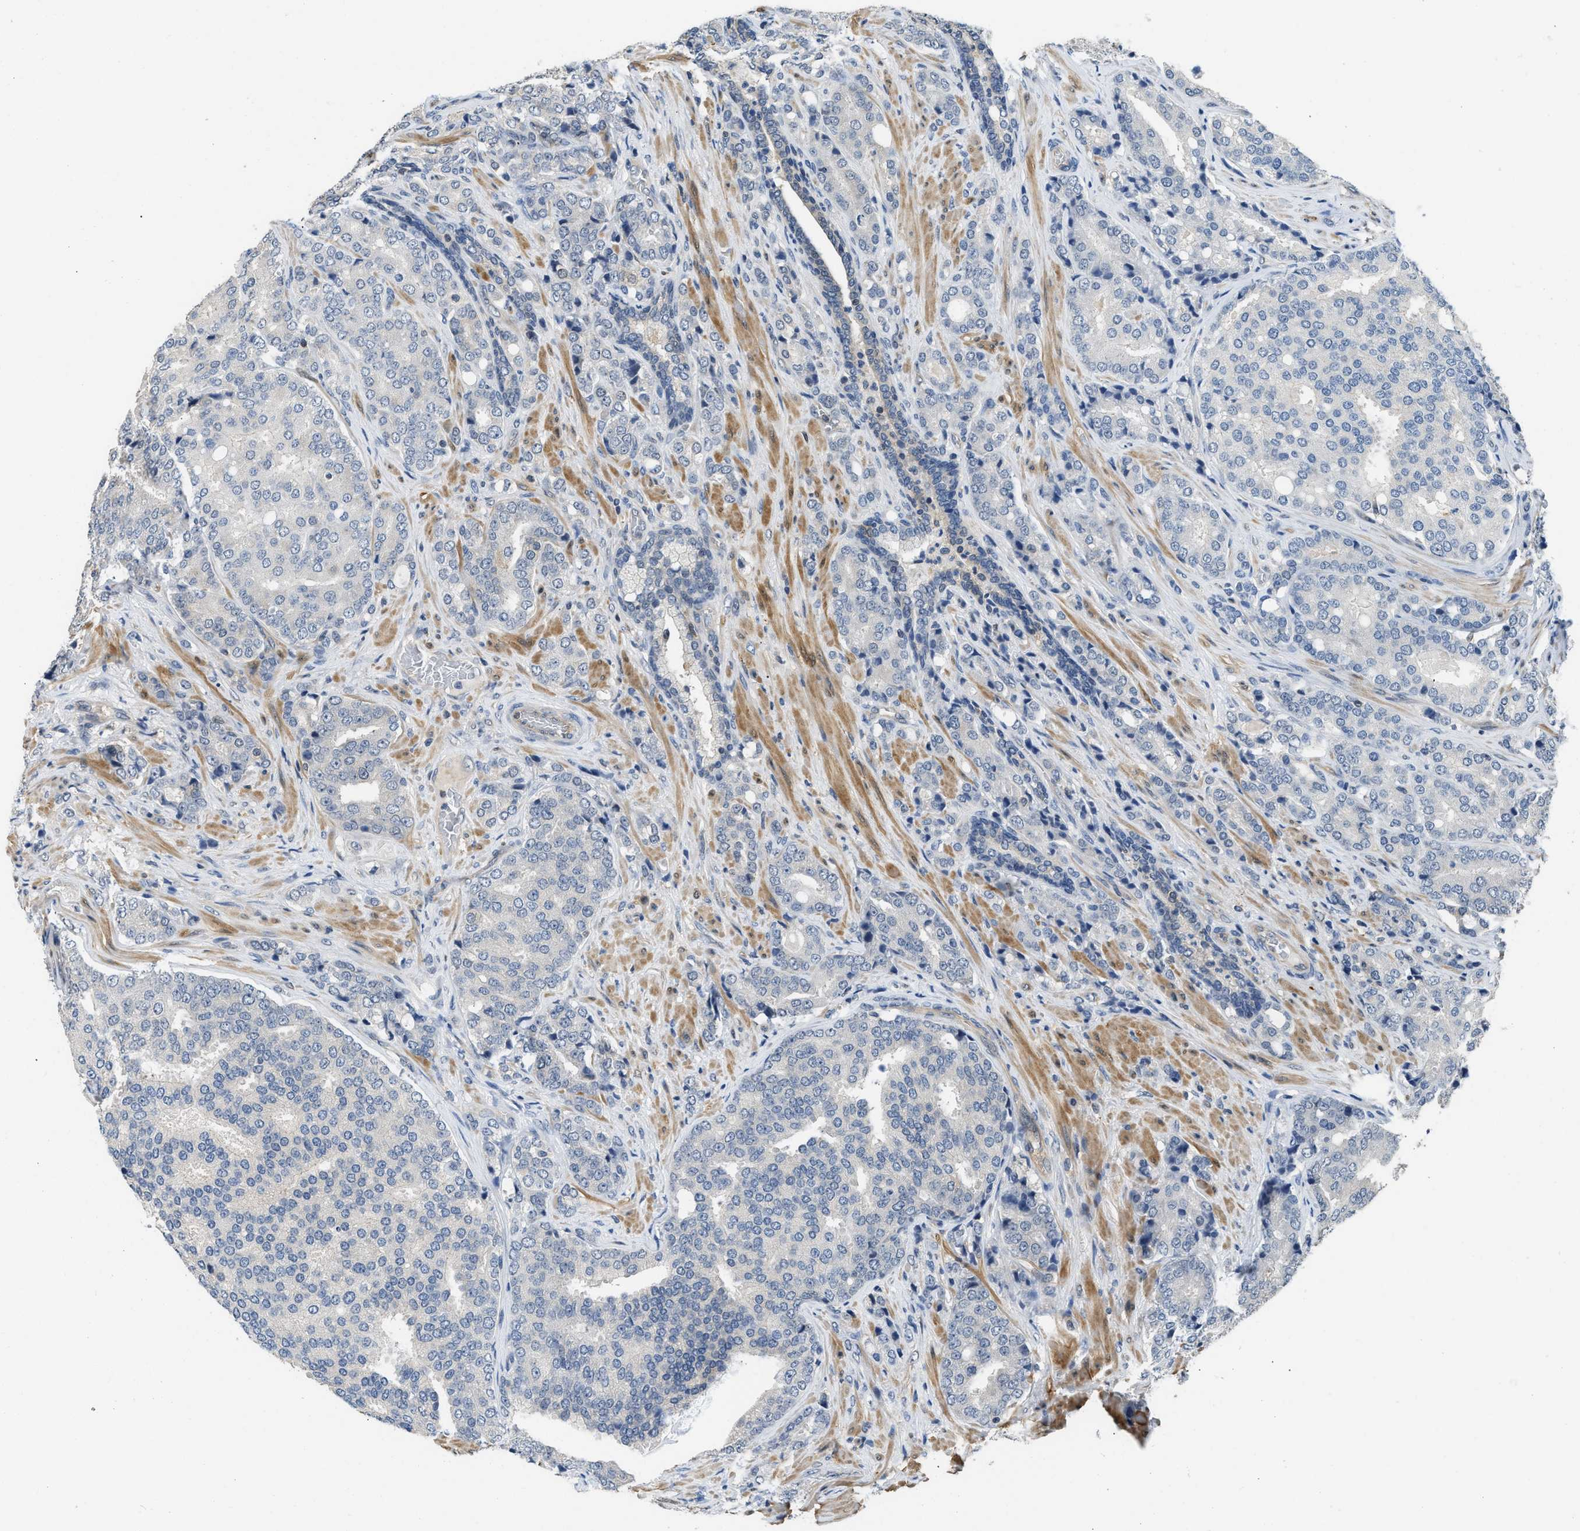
{"staining": {"intensity": "negative", "quantity": "none", "location": "none"}, "tissue": "prostate cancer", "cell_type": "Tumor cells", "image_type": "cancer", "snomed": [{"axis": "morphology", "description": "Adenocarcinoma, High grade"}, {"axis": "topography", "description": "Prostate"}], "caption": "Immunohistochemical staining of prostate high-grade adenocarcinoma shows no significant positivity in tumor cells.", "gene": "TES", "patient": {"sex": "male", "age": 50}}